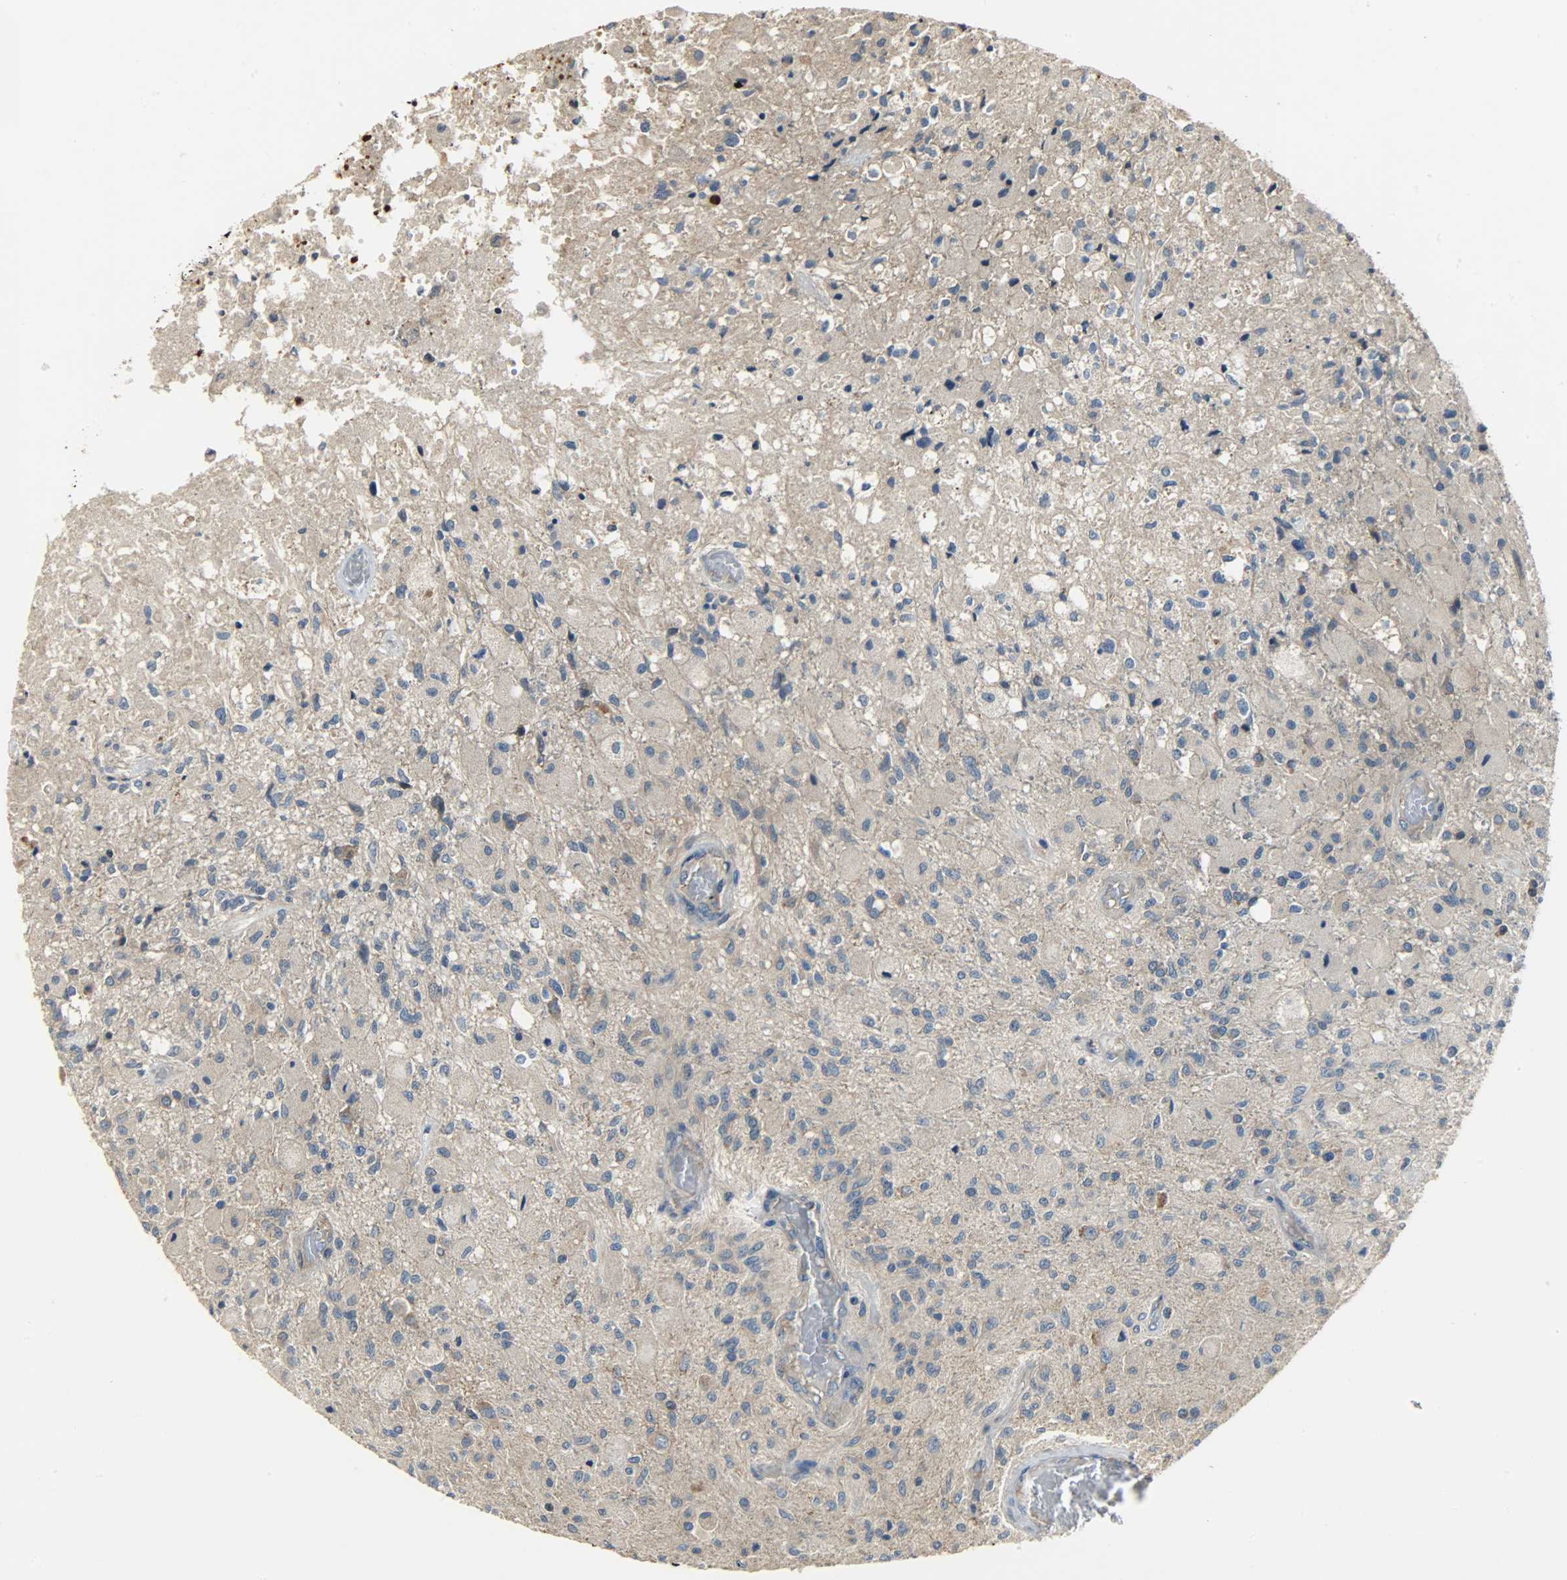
{"staining": {"intensity": "weak", "quantity": ">75%", "location": "cytoplasmic/membranous"}, "tissue": "glioma", "cell_type": "Tumor cells", "image_type": "cancer", "snomed": [{"axis": "morphology", "description": "Normal tissue, NOS"}, {"axis": "morphology", "description": "Glioma, malignant, High grade"}, {"axis": "topography", "description": "Cerebral cortex"}], "caption": "Protein expression by immunohistochemistry displays weak cytoplasmic/membranous staining in about >75% of tumor cells in high-grade glioma (malignant). Immunohistochemistry (ihc) stains the protein in brown and the nuclei are stained blue.", "gene": "KIAA1217", "patient": {"sex": "male", "age": 77}}